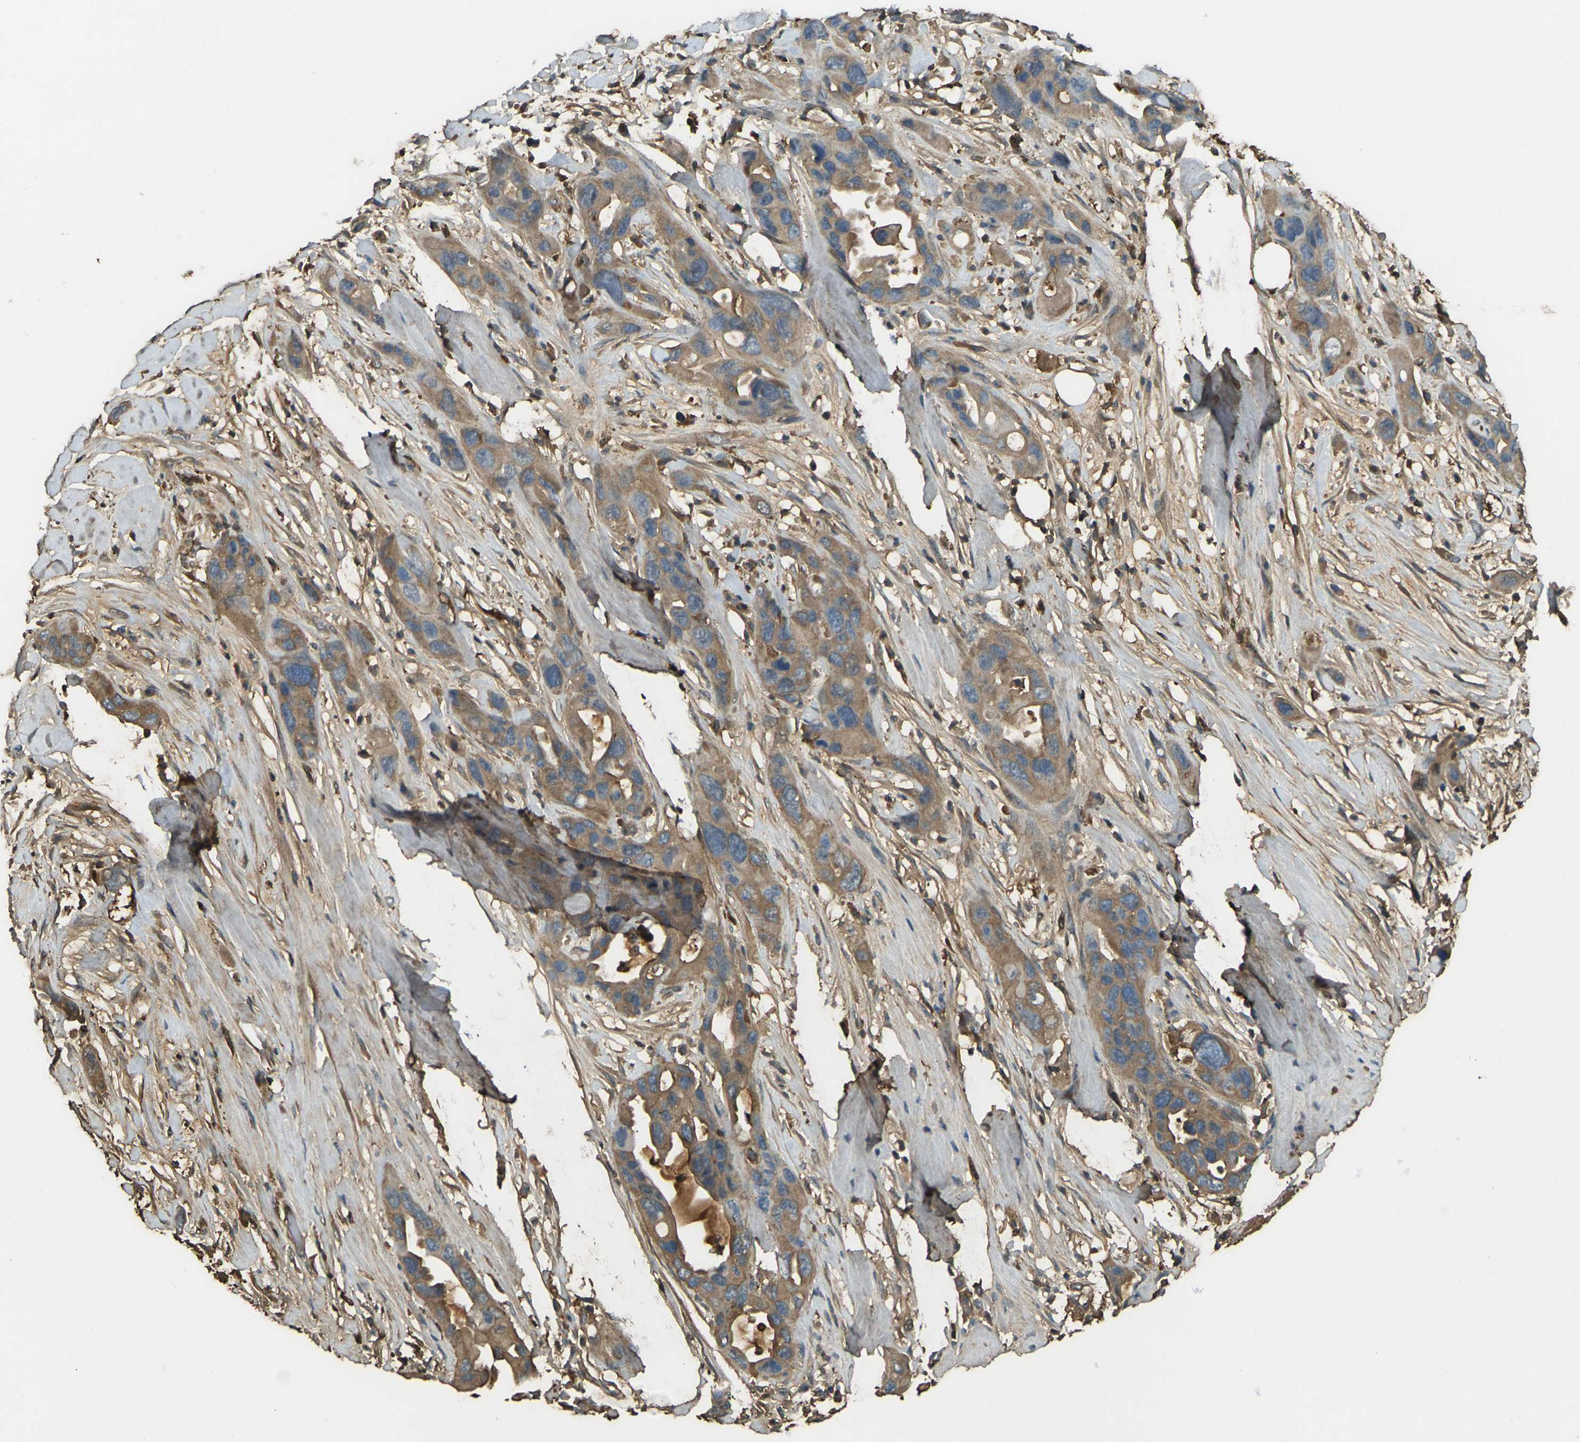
{"staining": {"intensity": "moderate", "quantity": ">75%", "location": "cytoplasmic/membranous"}, "tissue": "pancreatic cancer", "cell_type": "Tumor cells", "image_type": "cancer", "snomed": [{"axis": "morphology", "description": "Adenocarcinoma, NOS"}, {"axis": "topography", "description": "Pancreas"}], "caption": "High-power microscopy captured an IHC micrograph of adenocarcinoma (pancreatic), revealing moderate cytoplasmic/membranous expression in approximately >75% of tumor cells. (DAB (3,3'-diaminobenzidine) IHC with brightfield microscopy, high magnification).", "gene": "CYP1B1", "patient": {"sex": "female", "age": 71}}